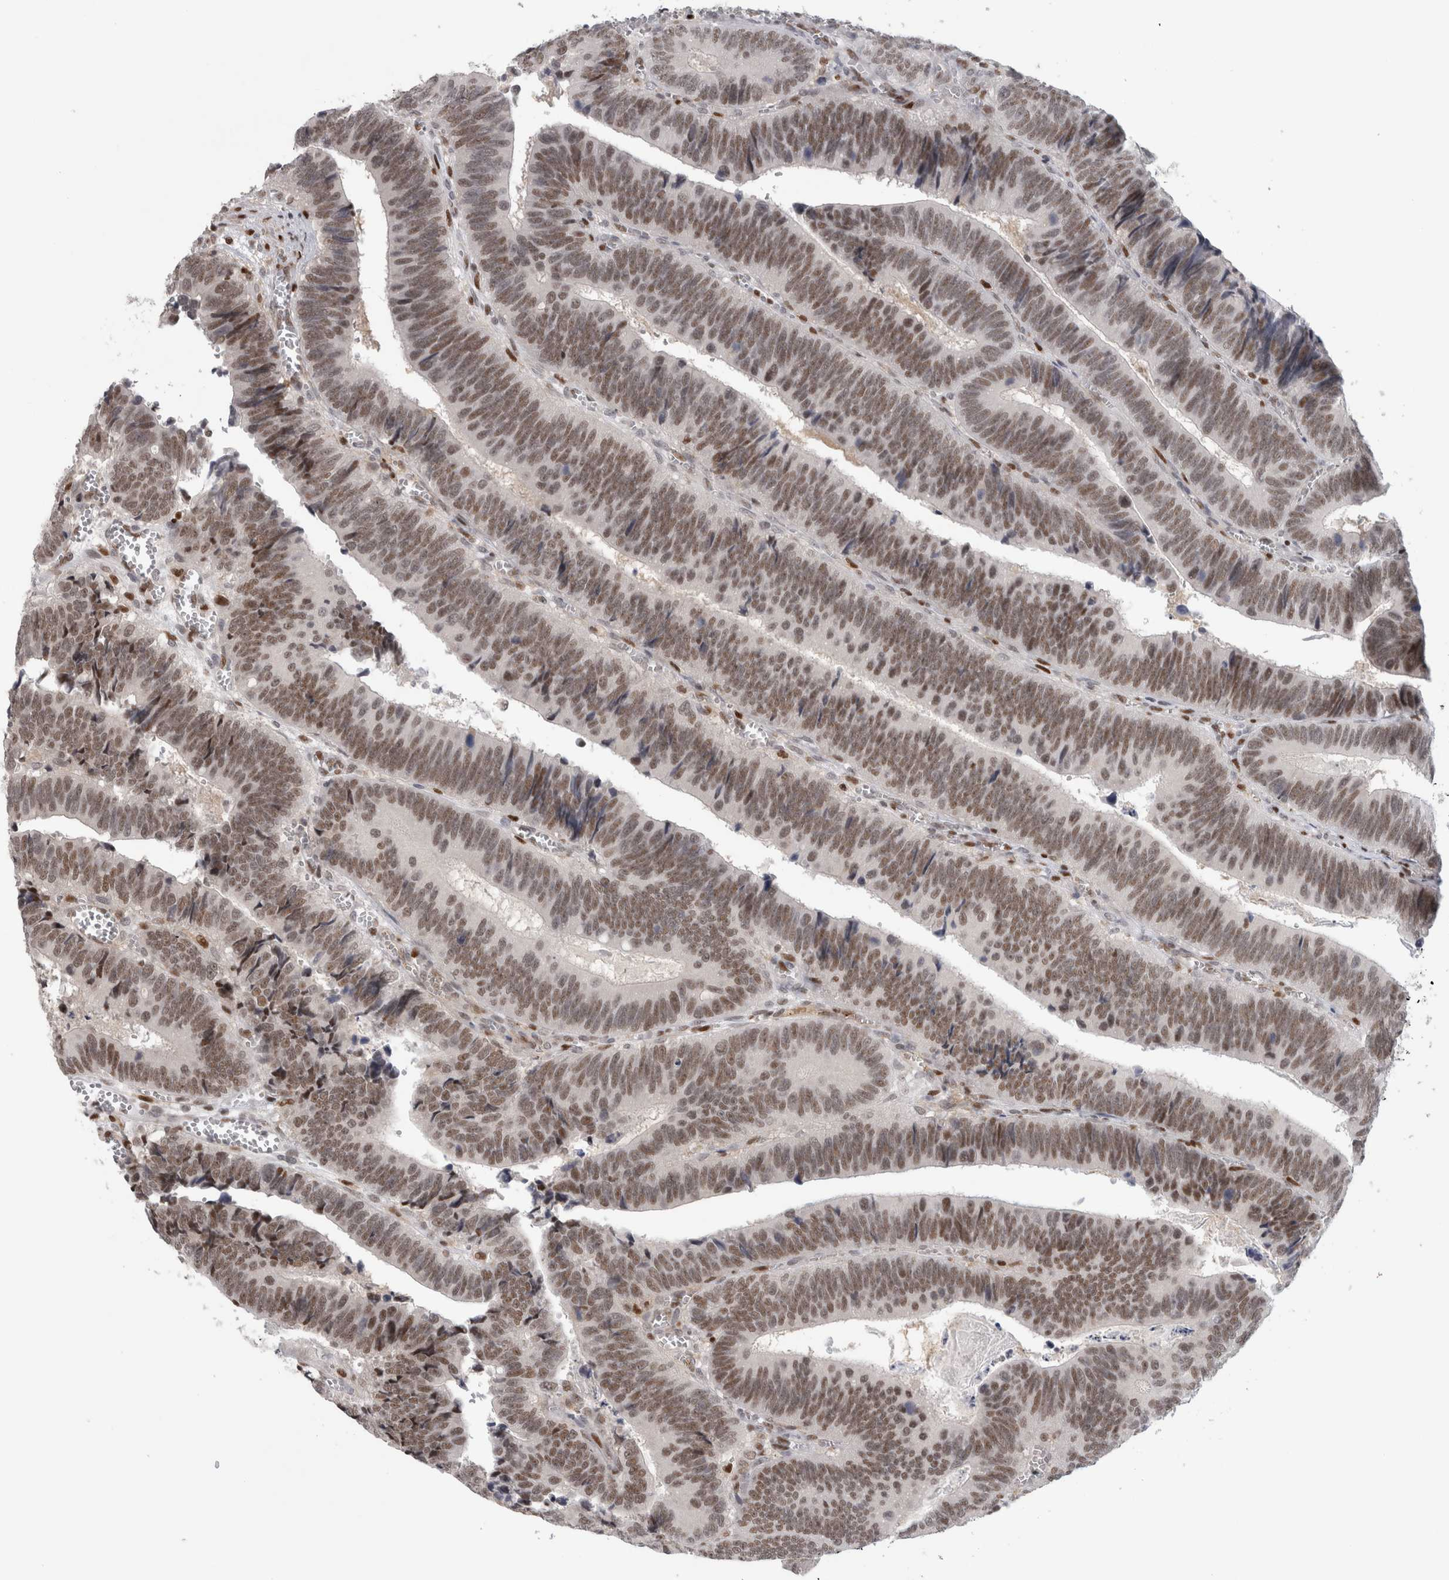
{"staining": {"intensity": "moderate", "quantity": ">75%", "location": "nuclear"}, "tissue": "colorectal cancer", "cell_type": "Tumor cells", "image_type": "cancer", "snomed": [{"axis": "morphology", "description": "Inflammation, NOS"}, {"axis": "morphology", "description": "Adenocarcinoma, NOS"}, {"axis": "topography", "description": "Colon"}], "caption": "Brown immunohistochemical staining in human colorectal adenocarcinoma displays moderate nuclear staining in about >75% of tumor cells.", "gene": "SRARP", "patient": {"sex": "male", "age": 72}}